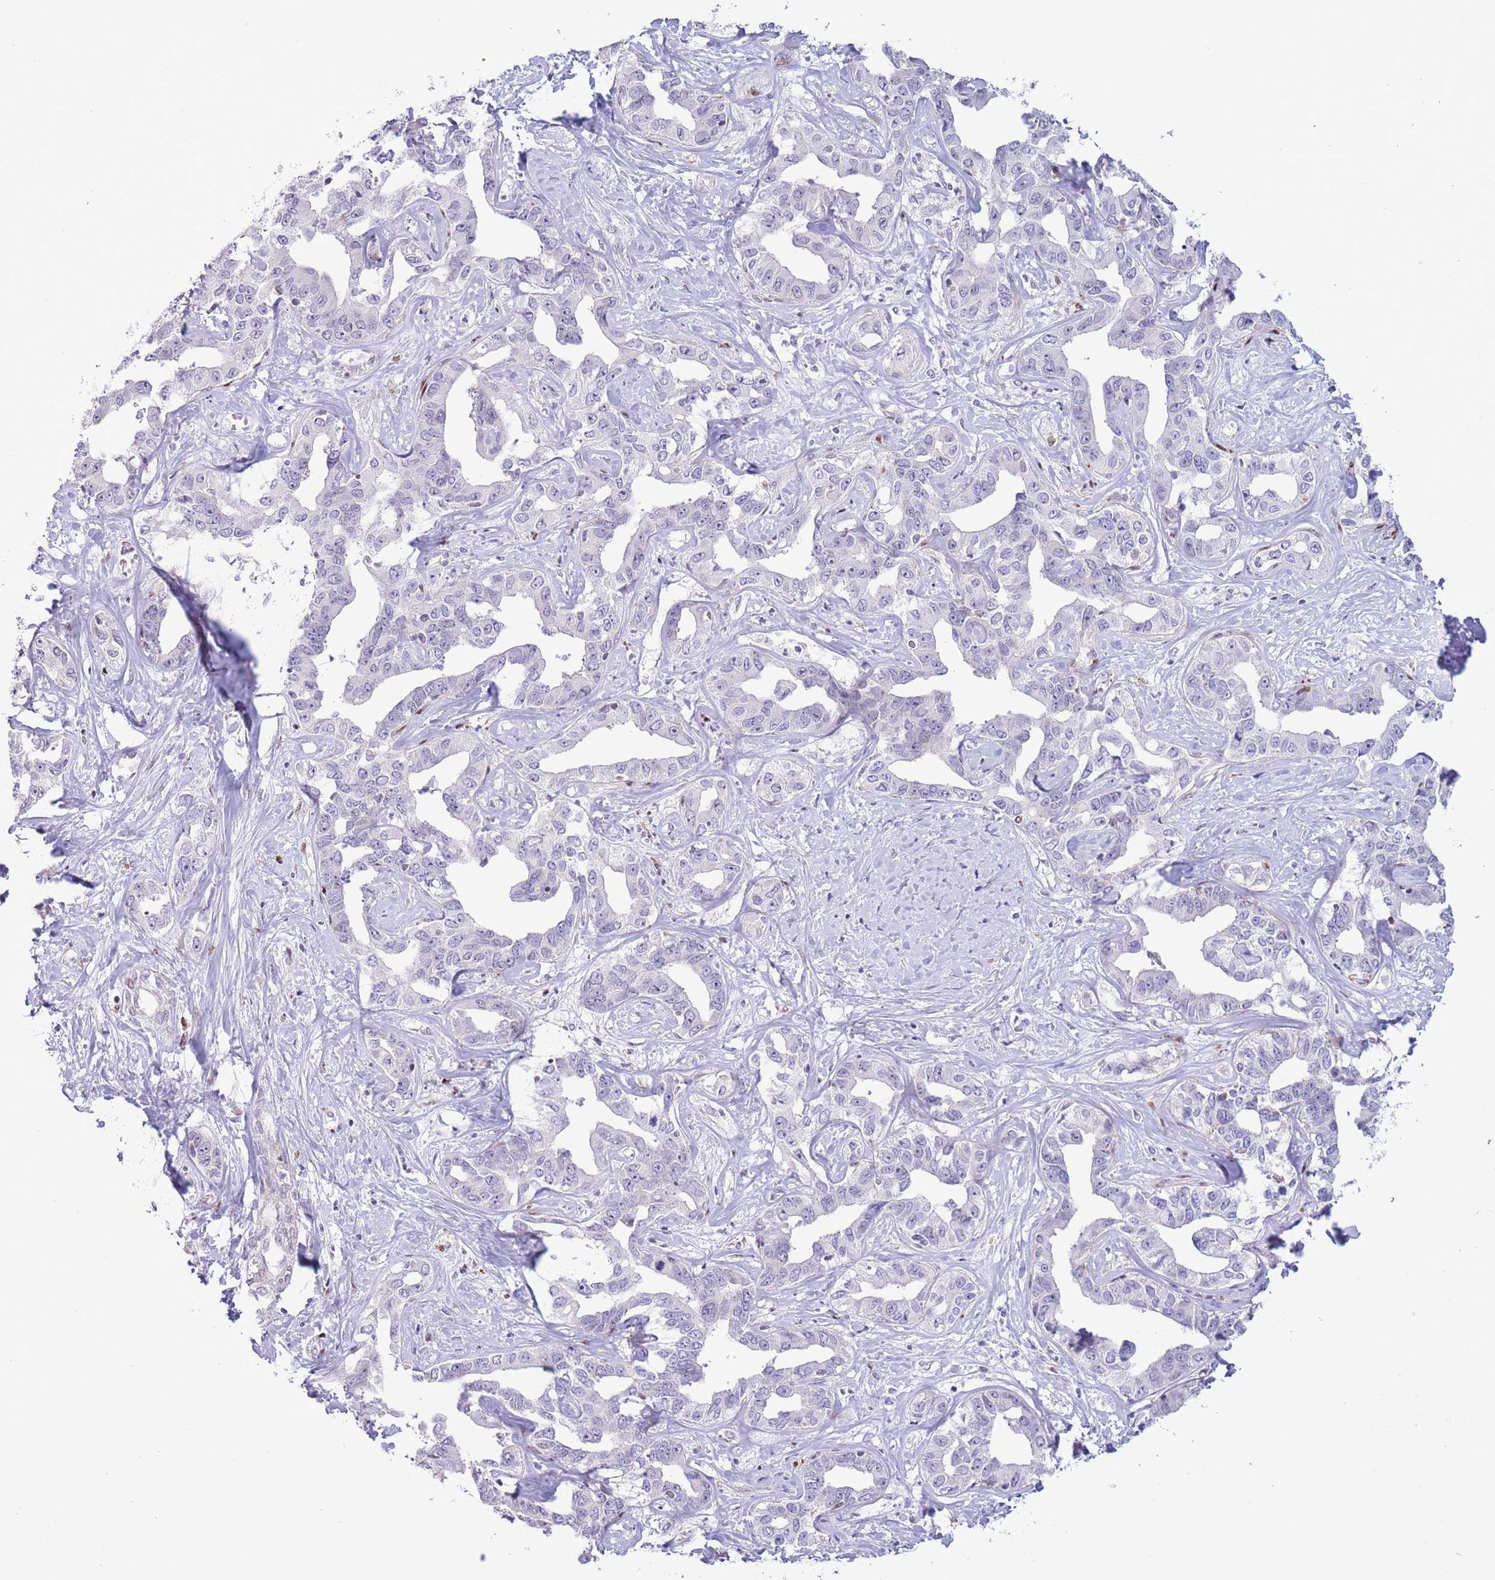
{"staining": {"intensity": "negative", "quantity": "none", "location": "none"}, "tissue": "liver cancer", "cell_type": "Tumor cells", "image_type": "cancer", "snomed": [{"axis": "morphology", "description": "Cholangiocarcinoma"}, {"axis": "topography", "description": "Liver"}], "caption": "Immunohistochemical staining of liver cancer reveals no significant positivity in tumor cells.", "gene": "ANO8", "patient": {"sex": "male", "age": 59}}